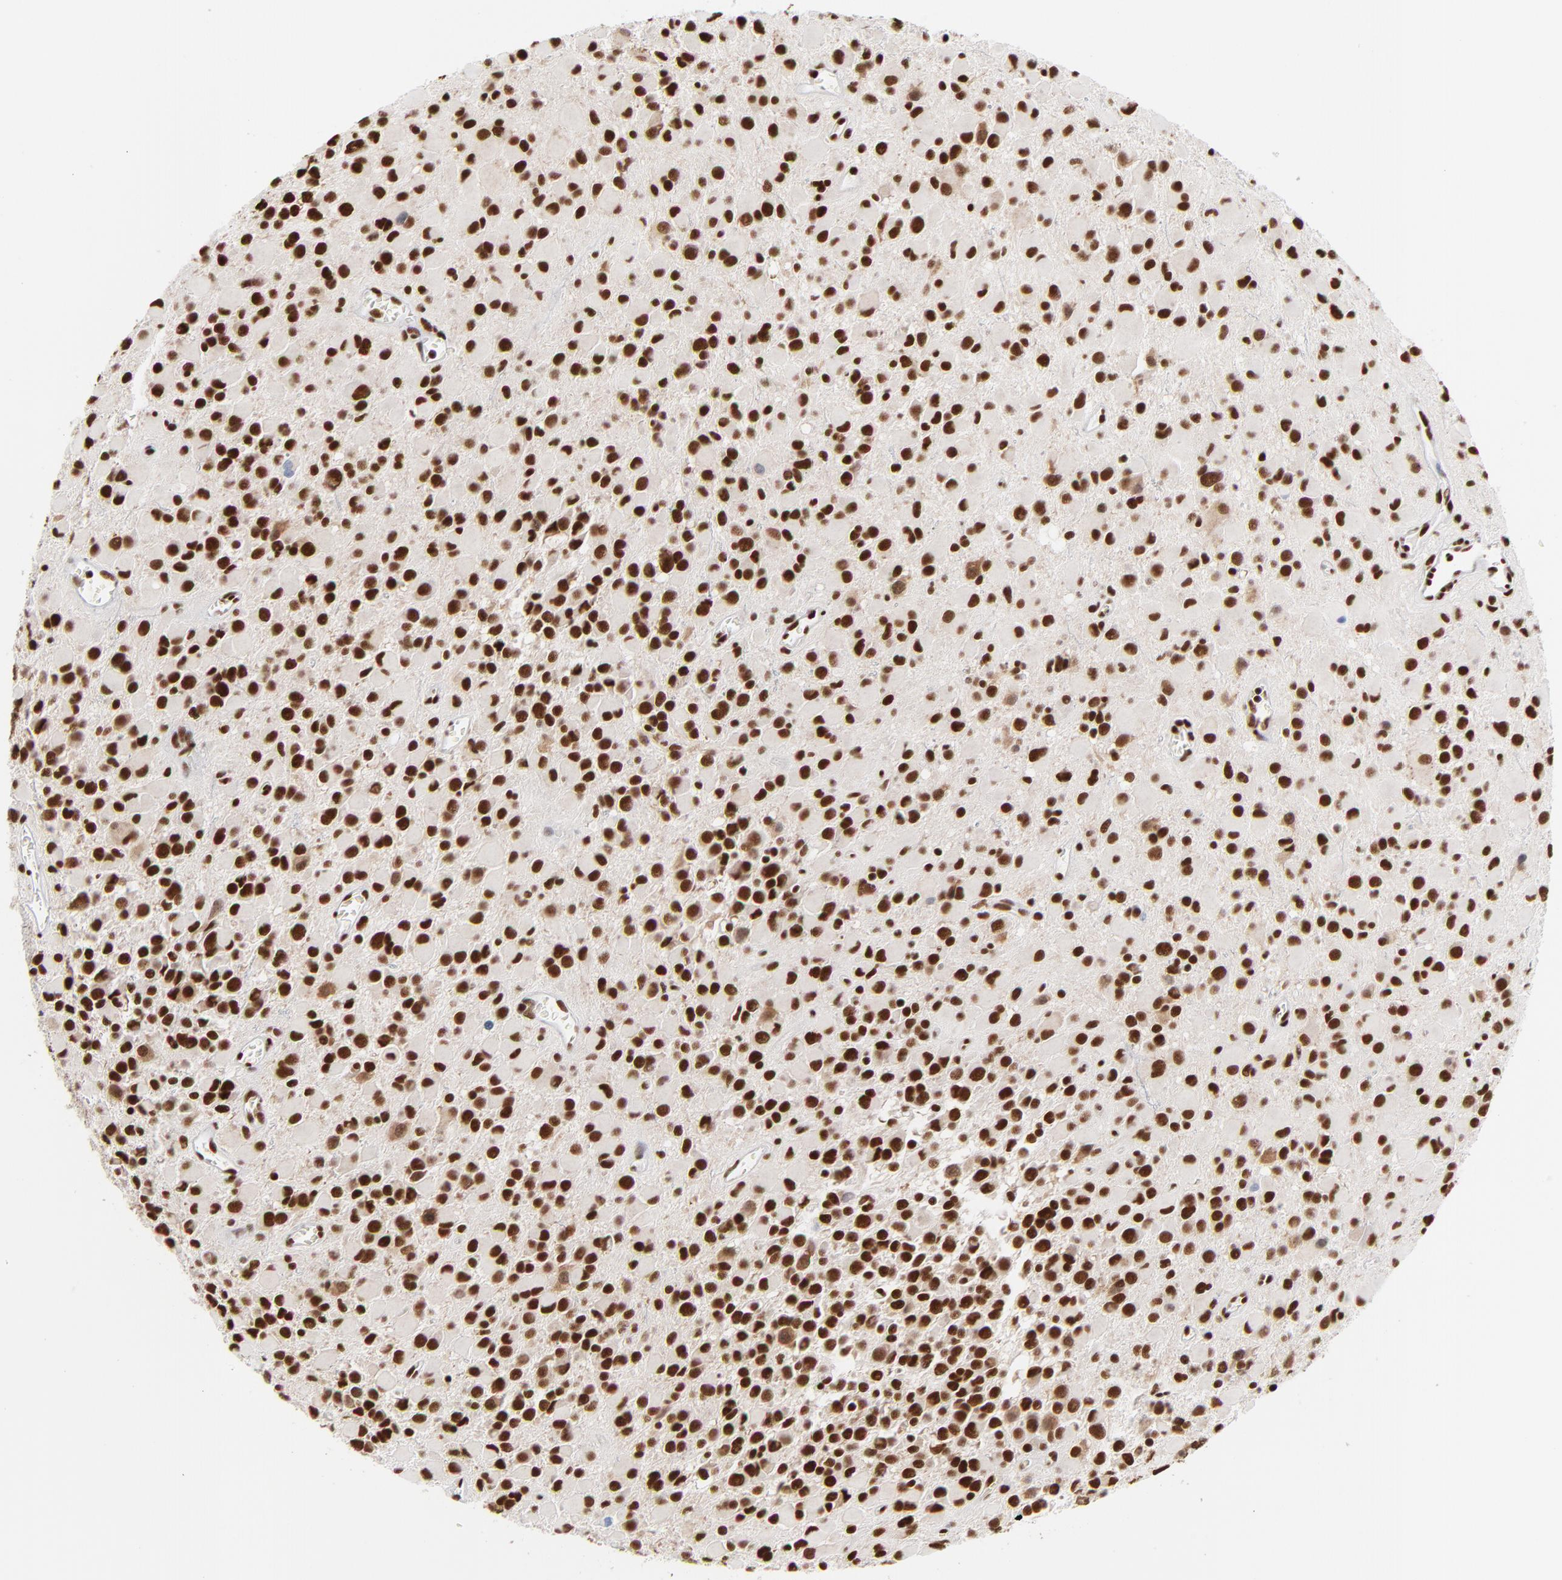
{"staining": {"intensity": "strong", "quantity": ">75%", "location": "nuclear"}, "tissue": "glioma", "cell_type": "Tumor cells", "image_type": "cancer", "snomed": [{"axis": "morphology", "description": "Glioma, malignant, Low grade"}, {"axis": "topography", "description": "Brain"}], "caption": "Immunohistochemistry (DAB (3,3'-diaminobenzidine)) staining of glioma demonstrates strong nuclear protein expression in about >75% of tumor cells.", "gene": "CREB1", "patient": {"sex": "male", "age": 42}}